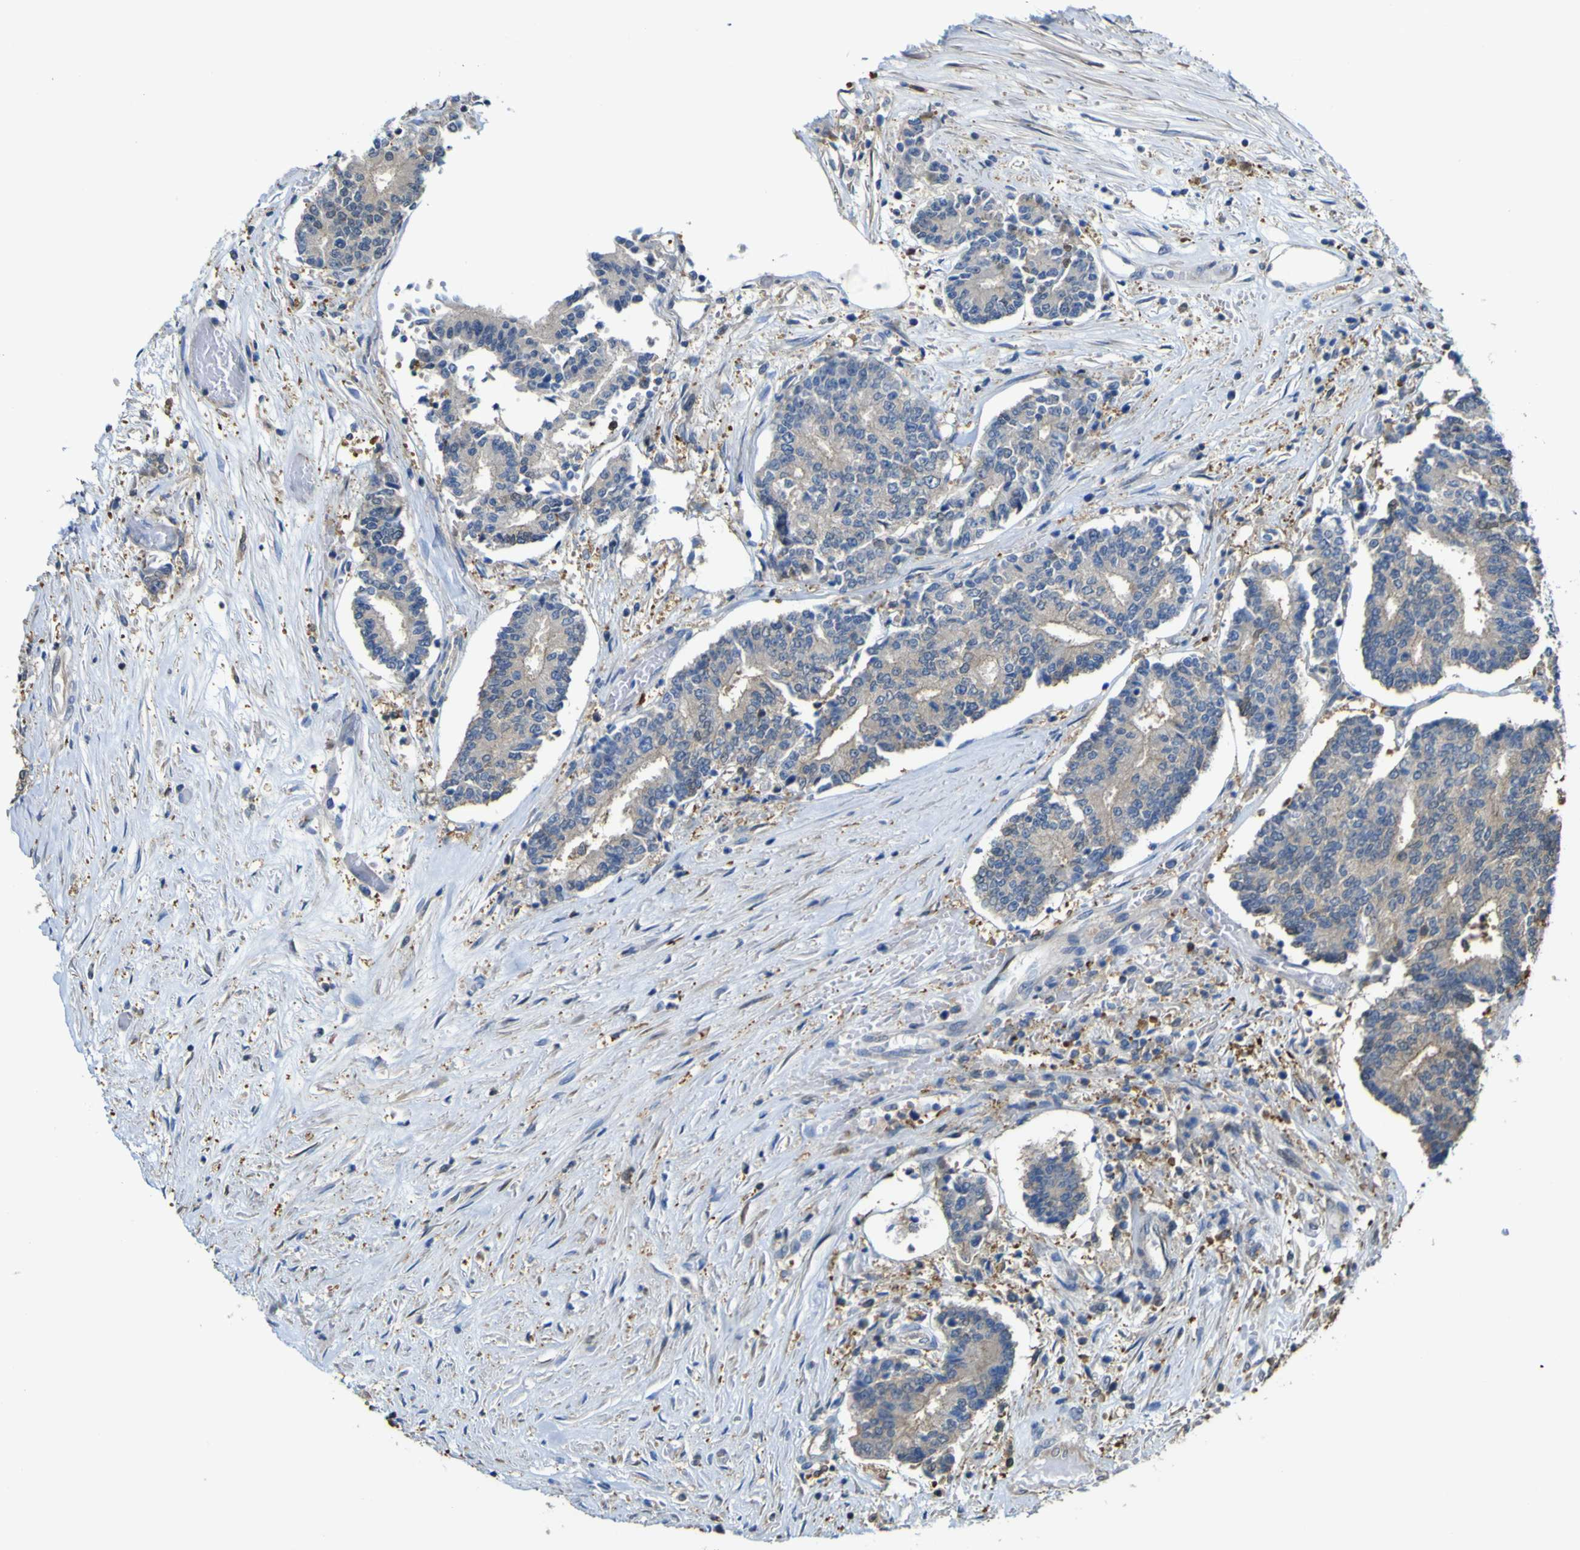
{"staining": {"intensity": "moderate", "quantity": "25%-75%", "location": "cytoplasmic/membranous"}, "tissue": "prostate cancer", "cell_type": "Tumor cells", "image_type": "cancer", "snomed": [{"axis": "morphology", "description": "Normal tissue, NOS"}, {"axis": "morphology", "description": "Adenocarcinoma, High grade"}, {"axis": "topography", "description": "Prostate"}, {"axis": "topography", "description": "Seminal veicle"}], "caption": "Prostate cancer (high-grade adenocarcinoma) stained with IHC shows moderate cytoplasmic/membranous positivity in approximately 25%-75% of tumor cells.", "gene": "ABHD3", "patient": {"sex": "male", "age": 55}}